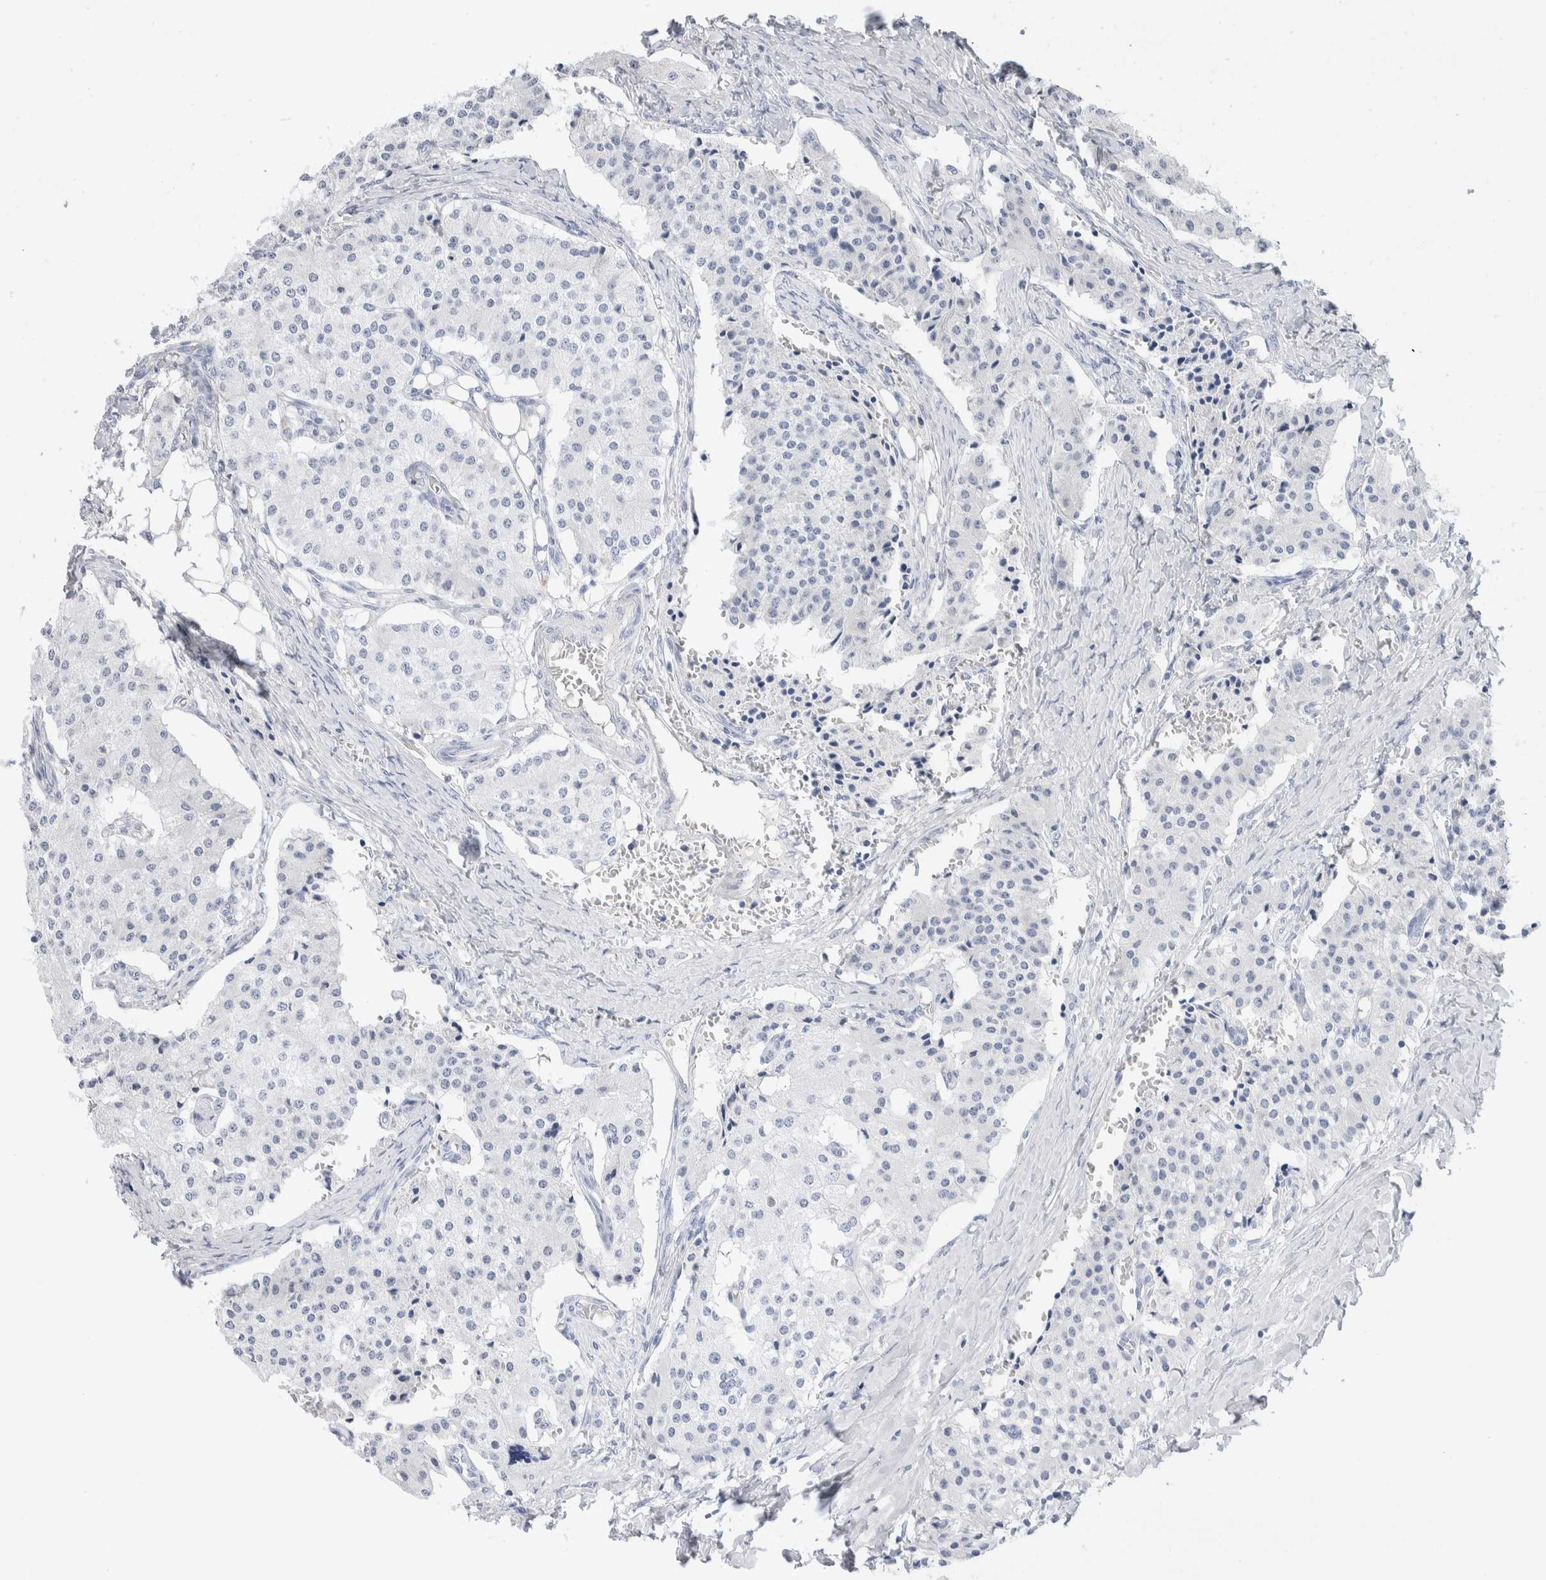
{"staining": {"intensity": "negative", "quantity": "none", "location": "none"}, "tissue": "carcinoid", "cell_type": "Tumor cells", "image_type": "cancer", "snomed": [{"axis": "morphology", "description": "Carcinoid, malignant, NOS"}, {"axis": "topography", "description": "Colon"}], "caption": "High magnification brightfield microscopy of malignant carcinoid stained with DAB (brown) and counterstained with hematoxylin (blue): tumor cells show no significant positivity. (DAB (3,3'-diaminobenzidine) immunohistochemistry, high magnification).", "gene": "GDA", "patient": {"sex": "female", "age": 52}}